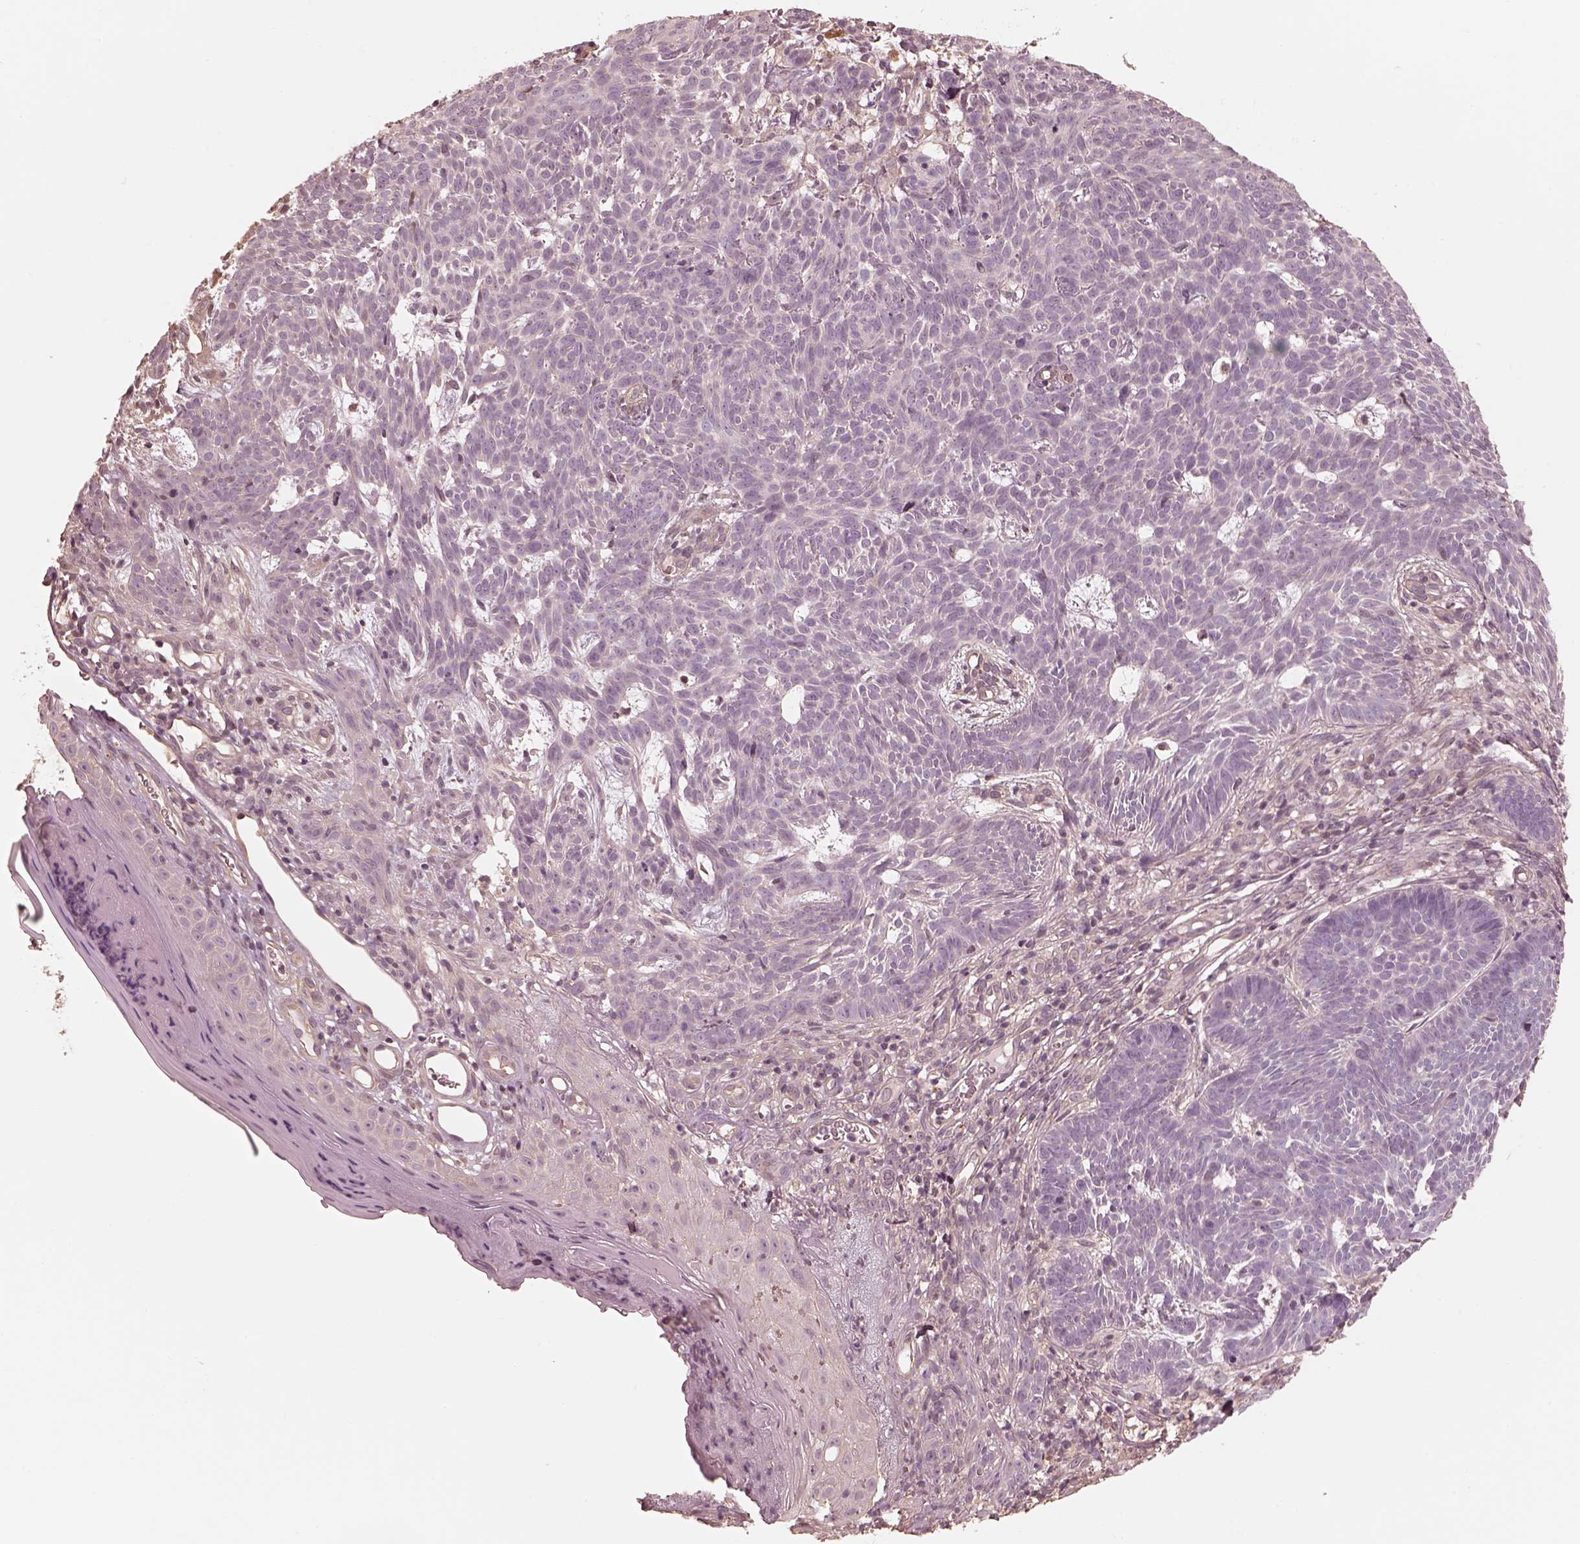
{"staining": {"intensity": "negative", "quantity": "none", "location": "none"}, "tissue": "skin cancer", "cell_type": "Tumor cells", "image_type": "cancer", "snomed": [{"axis": "morphology", "description": "Basal cell carcinoma"}, {"axis": "topography", "description": "Skin"}], "caption": "The immunohistochemistry micrograph has no significant positivity in tumor cells of skin basal cell carcinoma tissue. (Stains: DAB (3,3'-diaminobenzidine) IHC with hematoxylin counter stain, Microscopy: brightfield microscopy at high magnification).", "gene": "KIF5C", "patient": {"sex": "male", "age": 59}}